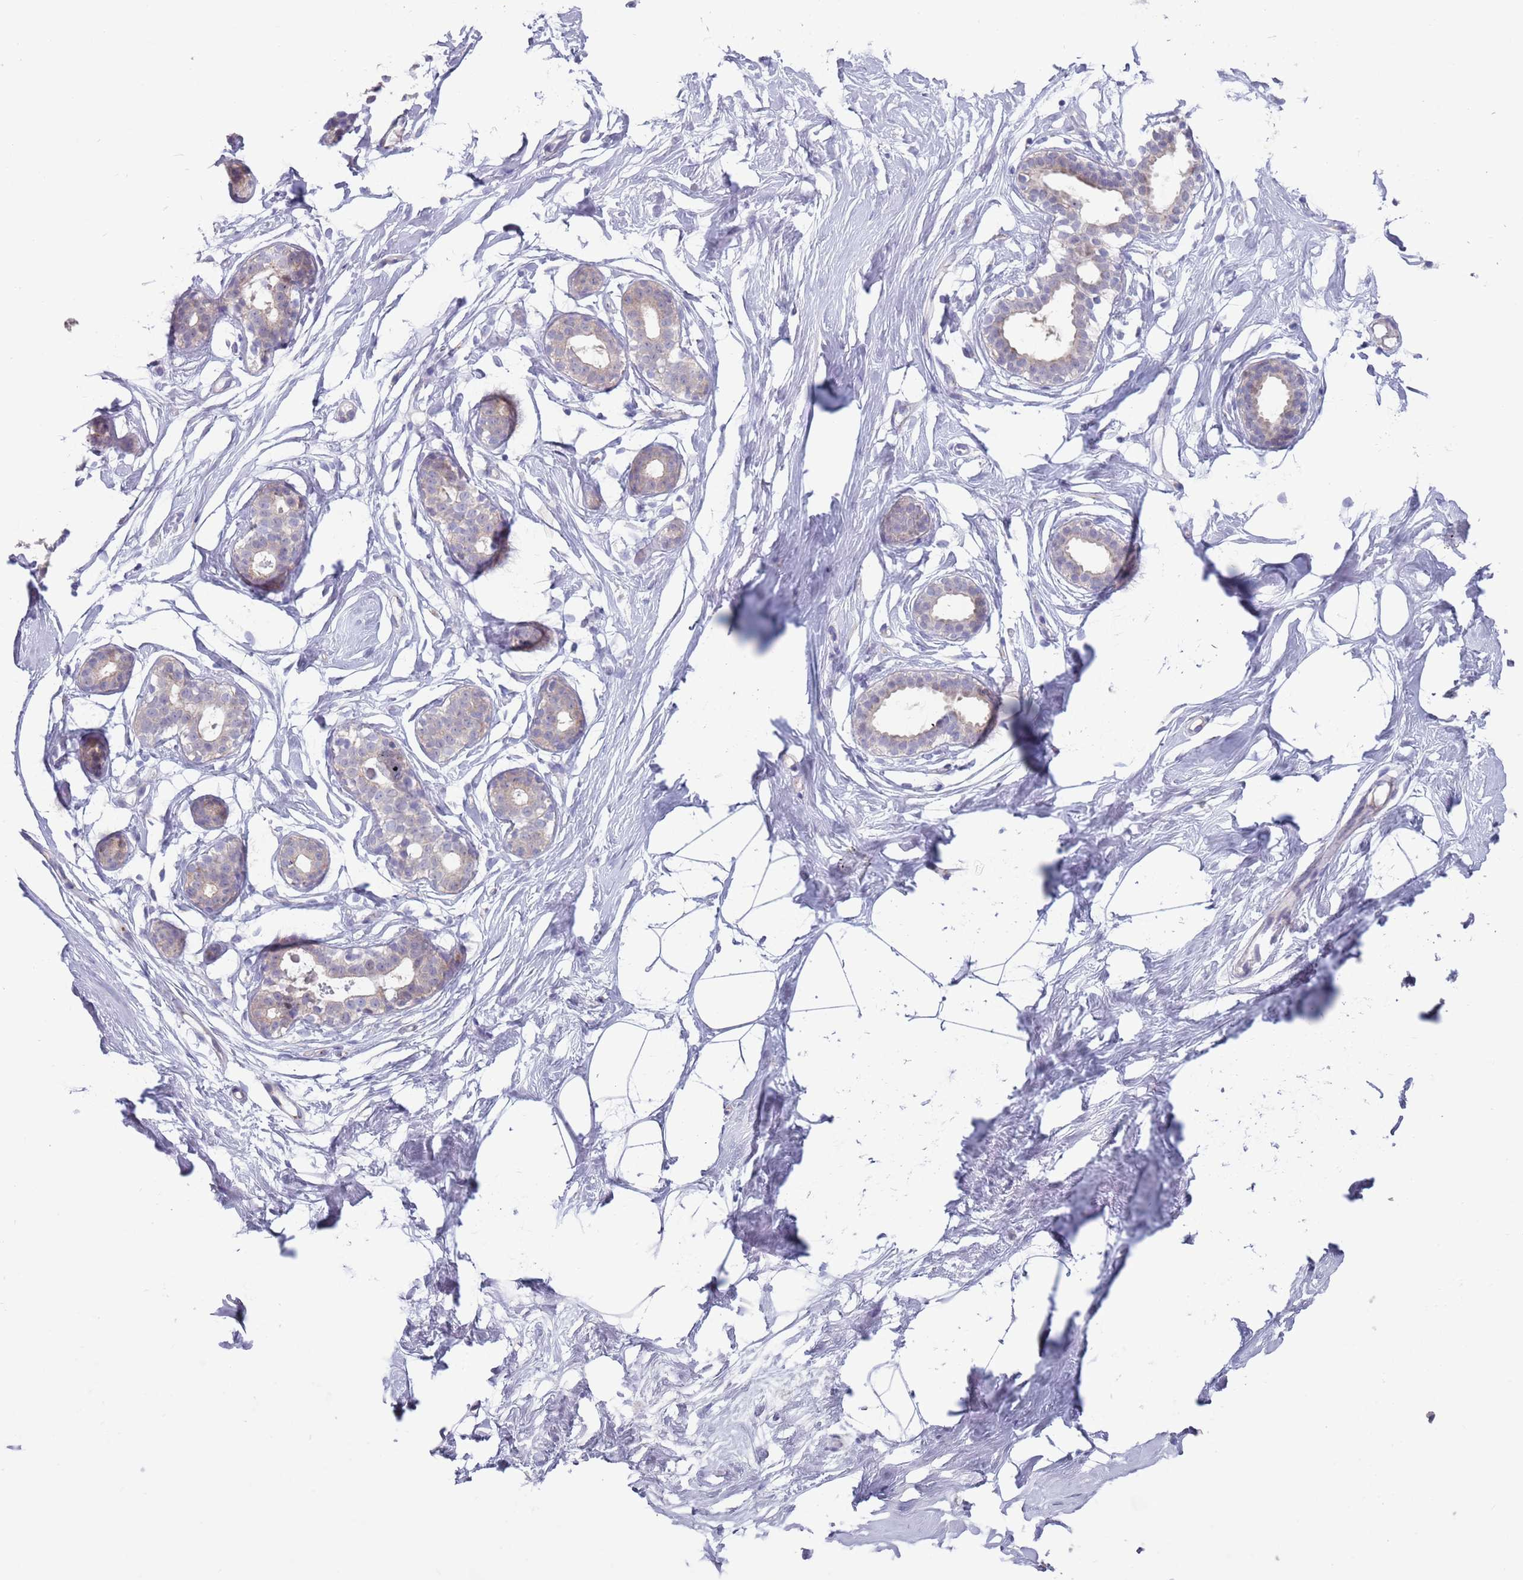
{"staining": {"intensity": "negative", "quantity": "none", "location": "none"}, "tissue": "breast", "cell_type": "Adipocytes", "image_type": "normal", "snomed": [{"axis": "morphology", "description": "Normal tissue, NOS"}, {"axis": "morphology", "description": "Adenoma, NOS"}, {"axis": "topography", "description": "Breast"}], "caption": "Adipocytes are negative for brown protein staining in normal breast. The staining was performed using DAB to visualize the protein expression in brown, while the nuclei were stained in blue with hematoxylin (Magnification: 20x).", "gene": "CLNS1A", "patient": {"sex": "female", "age": 23}}